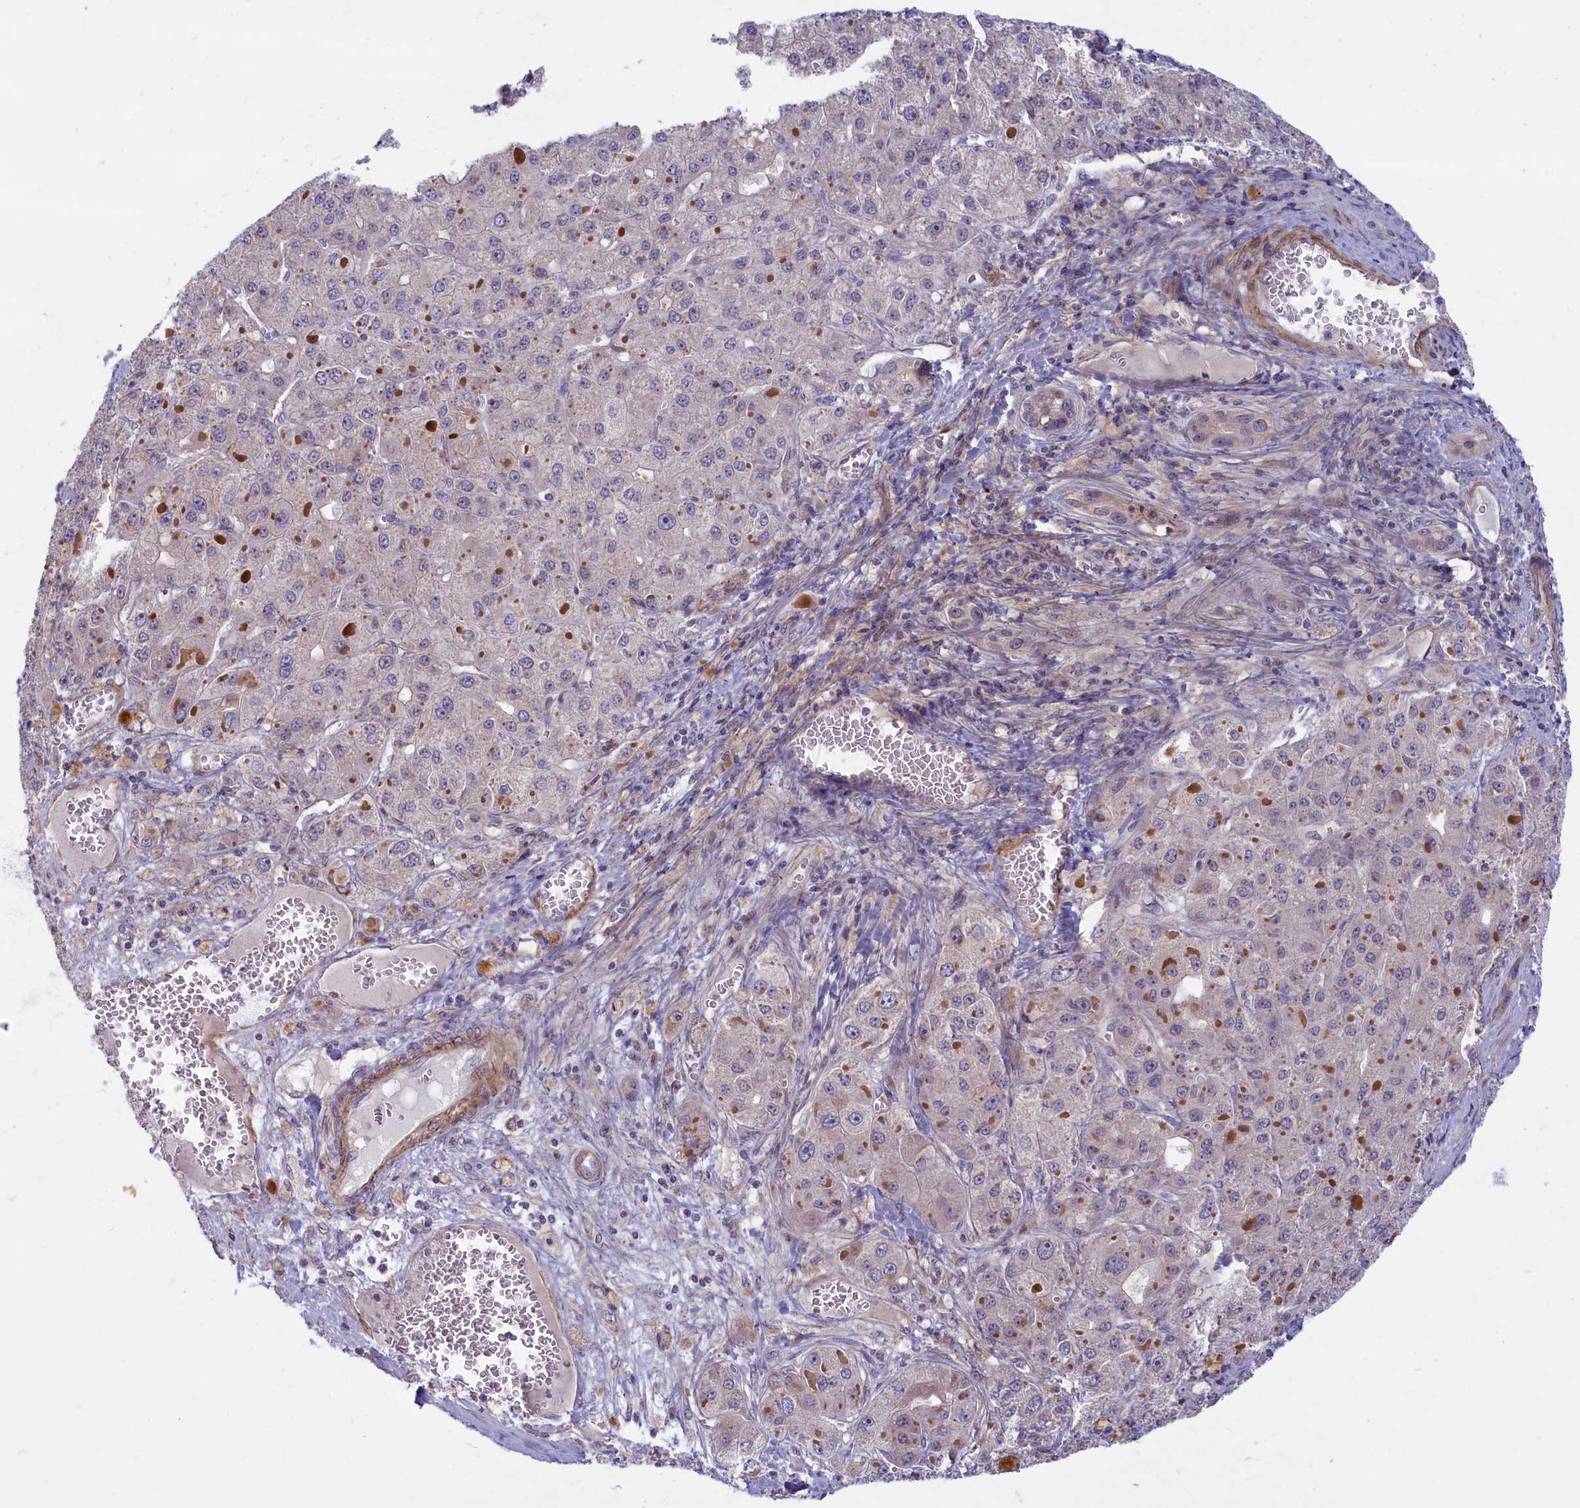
{"staining": {"intensity": "negative", "quantity": "none", "location": "none"}, "tissue": "liver cancer", "cell_type": "Tumor cells", "image_type": "cancer", "snomed": [{"axis": "morphology", "description": "Carcinoma, Hepatocellular, NOS"}, {"axis": "topography", "description": "Liver"}], "caption": "Hepatocellular carcinoma (liver) was stained to show a protein in brown. There is no significant expression in tumor cells.", "gene": "TRPM4", "patient": {"sex": "female", "age": 73}}